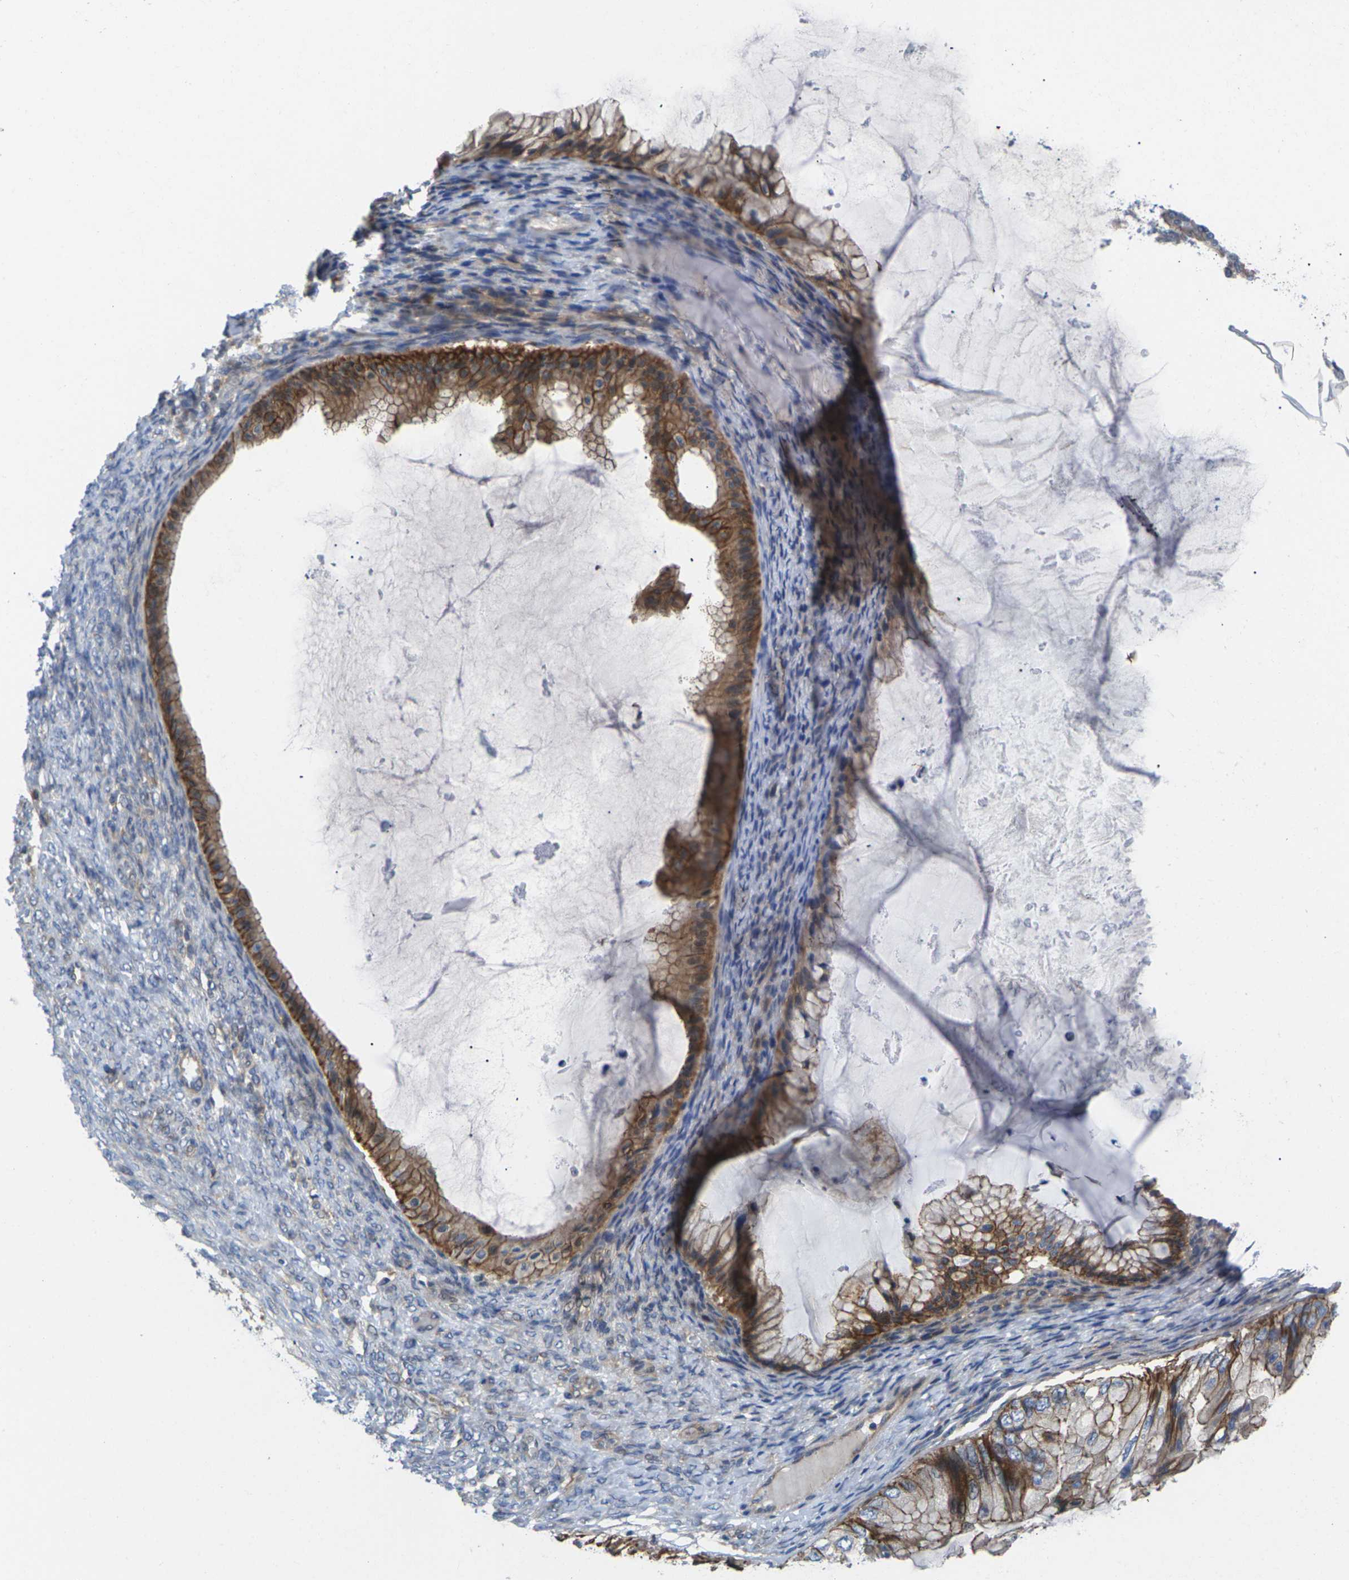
{"staining": {"intensity": "moderate", "quantity": ">75%", "location": "cytoplasmic/membranous"}, "tissue": "ovarian cancer", "cell_type": "Tumor cells", "image_type": "cancer", "snomed": [{"axis": "morphology", "description": "Cystadenocarcinoma, mucinous, NOS"}, {"axis": "topography", "description": "Ovary"}], "caption": "IHC of human ovarian mucinous cystadenocarcinoma displays medium levels of moderate cytoplasmic/membranous positivity in about >75% of tumor cells.", "gene": "SCNN1A", "patient": {"sex": "female", "age": 61}}